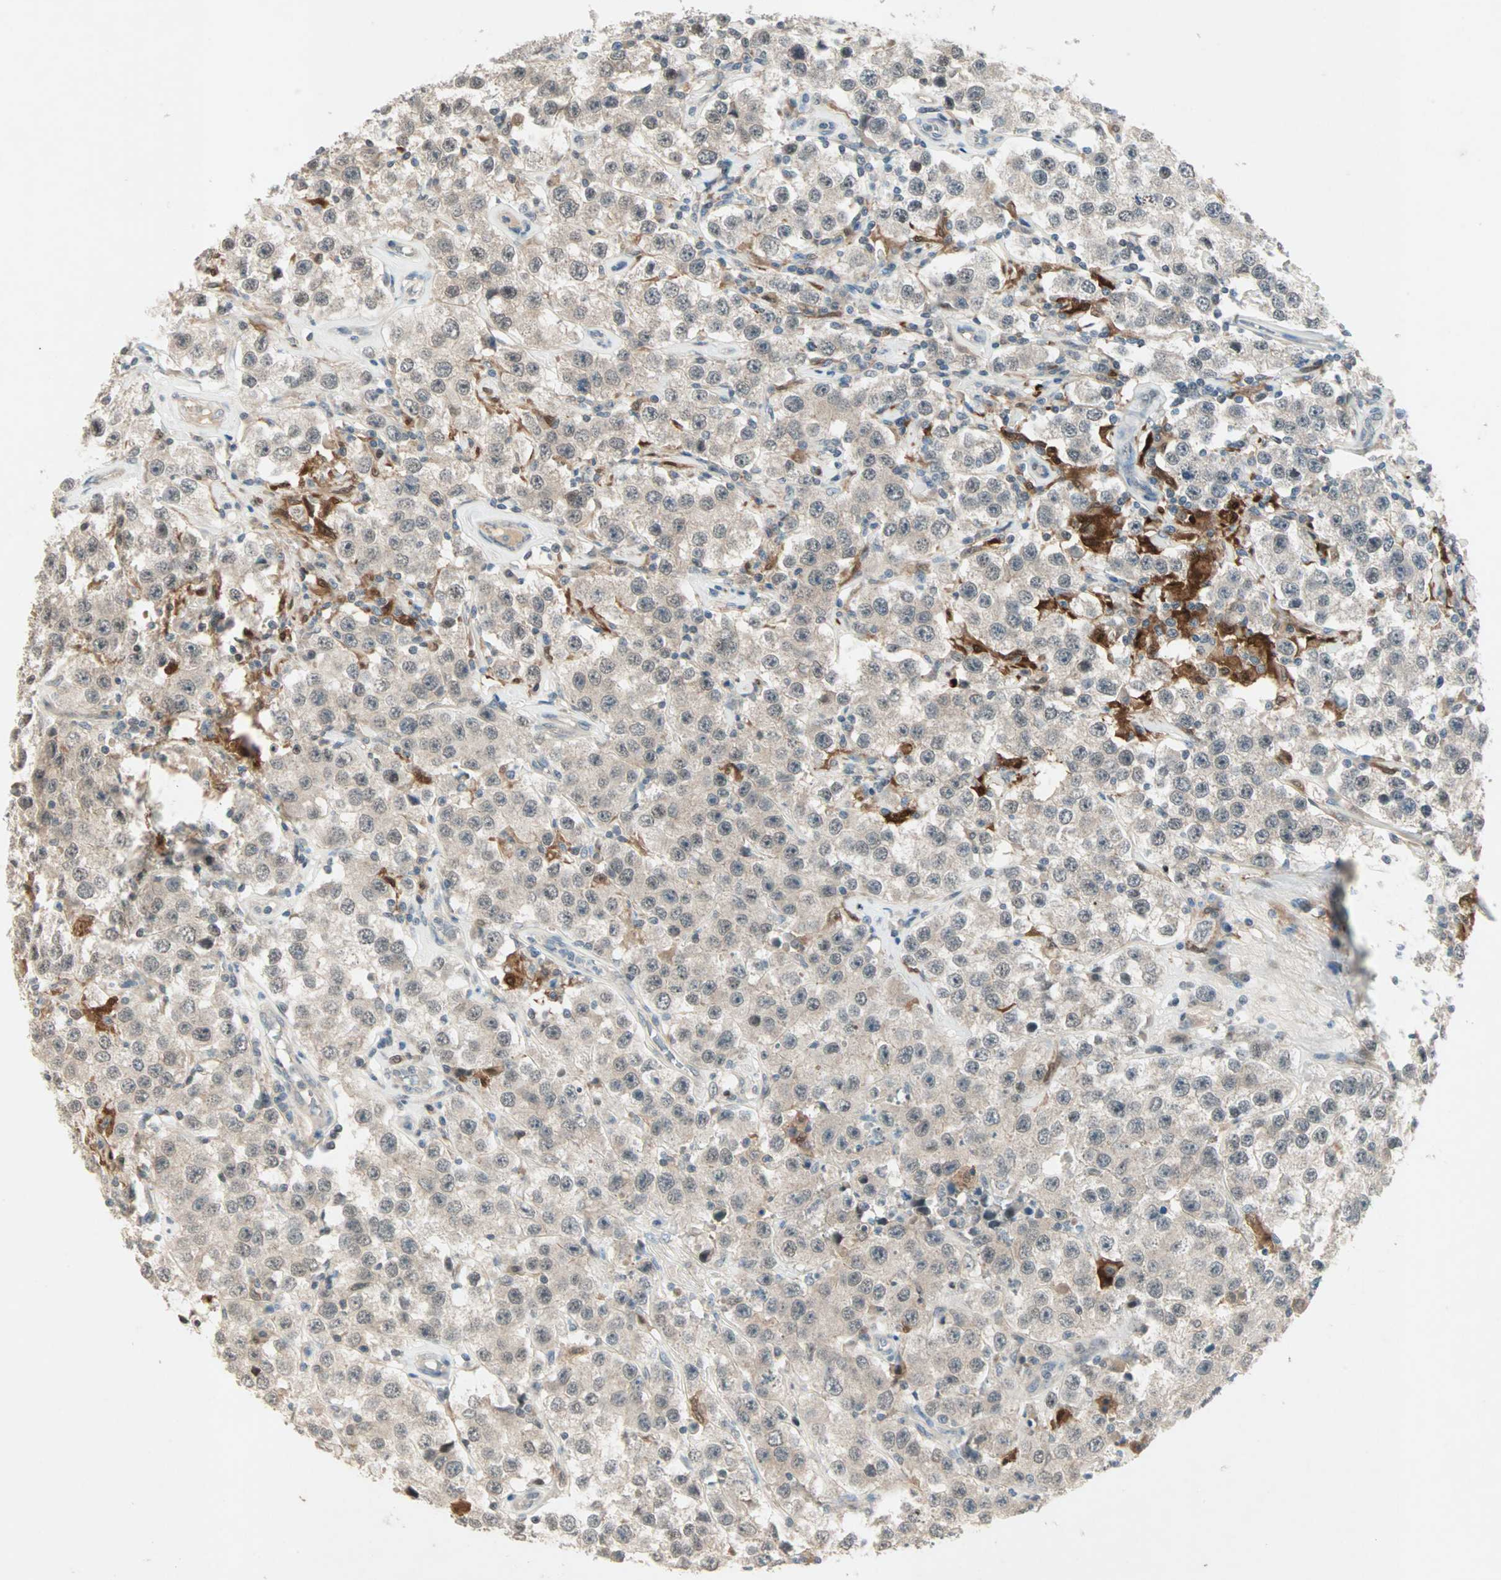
{"staining": {"intensity": "weak", "quantity": "<25%", "location": "cytoplasmic/membranous"}, "tissue": "testis cancer", "cell_type": "Tumor cells", "image_type": "cancer", "snomed": [{"axis": "morphology", "description": "Seminoma, NOS"}, {"axis": "topography", "description": "Testis"}], "caption": "The image demonstrates no staining of tumor cells in testis cancer (seminoma).", "gene": "RTL6", "patient": {"sex": "male", "age": 52}}